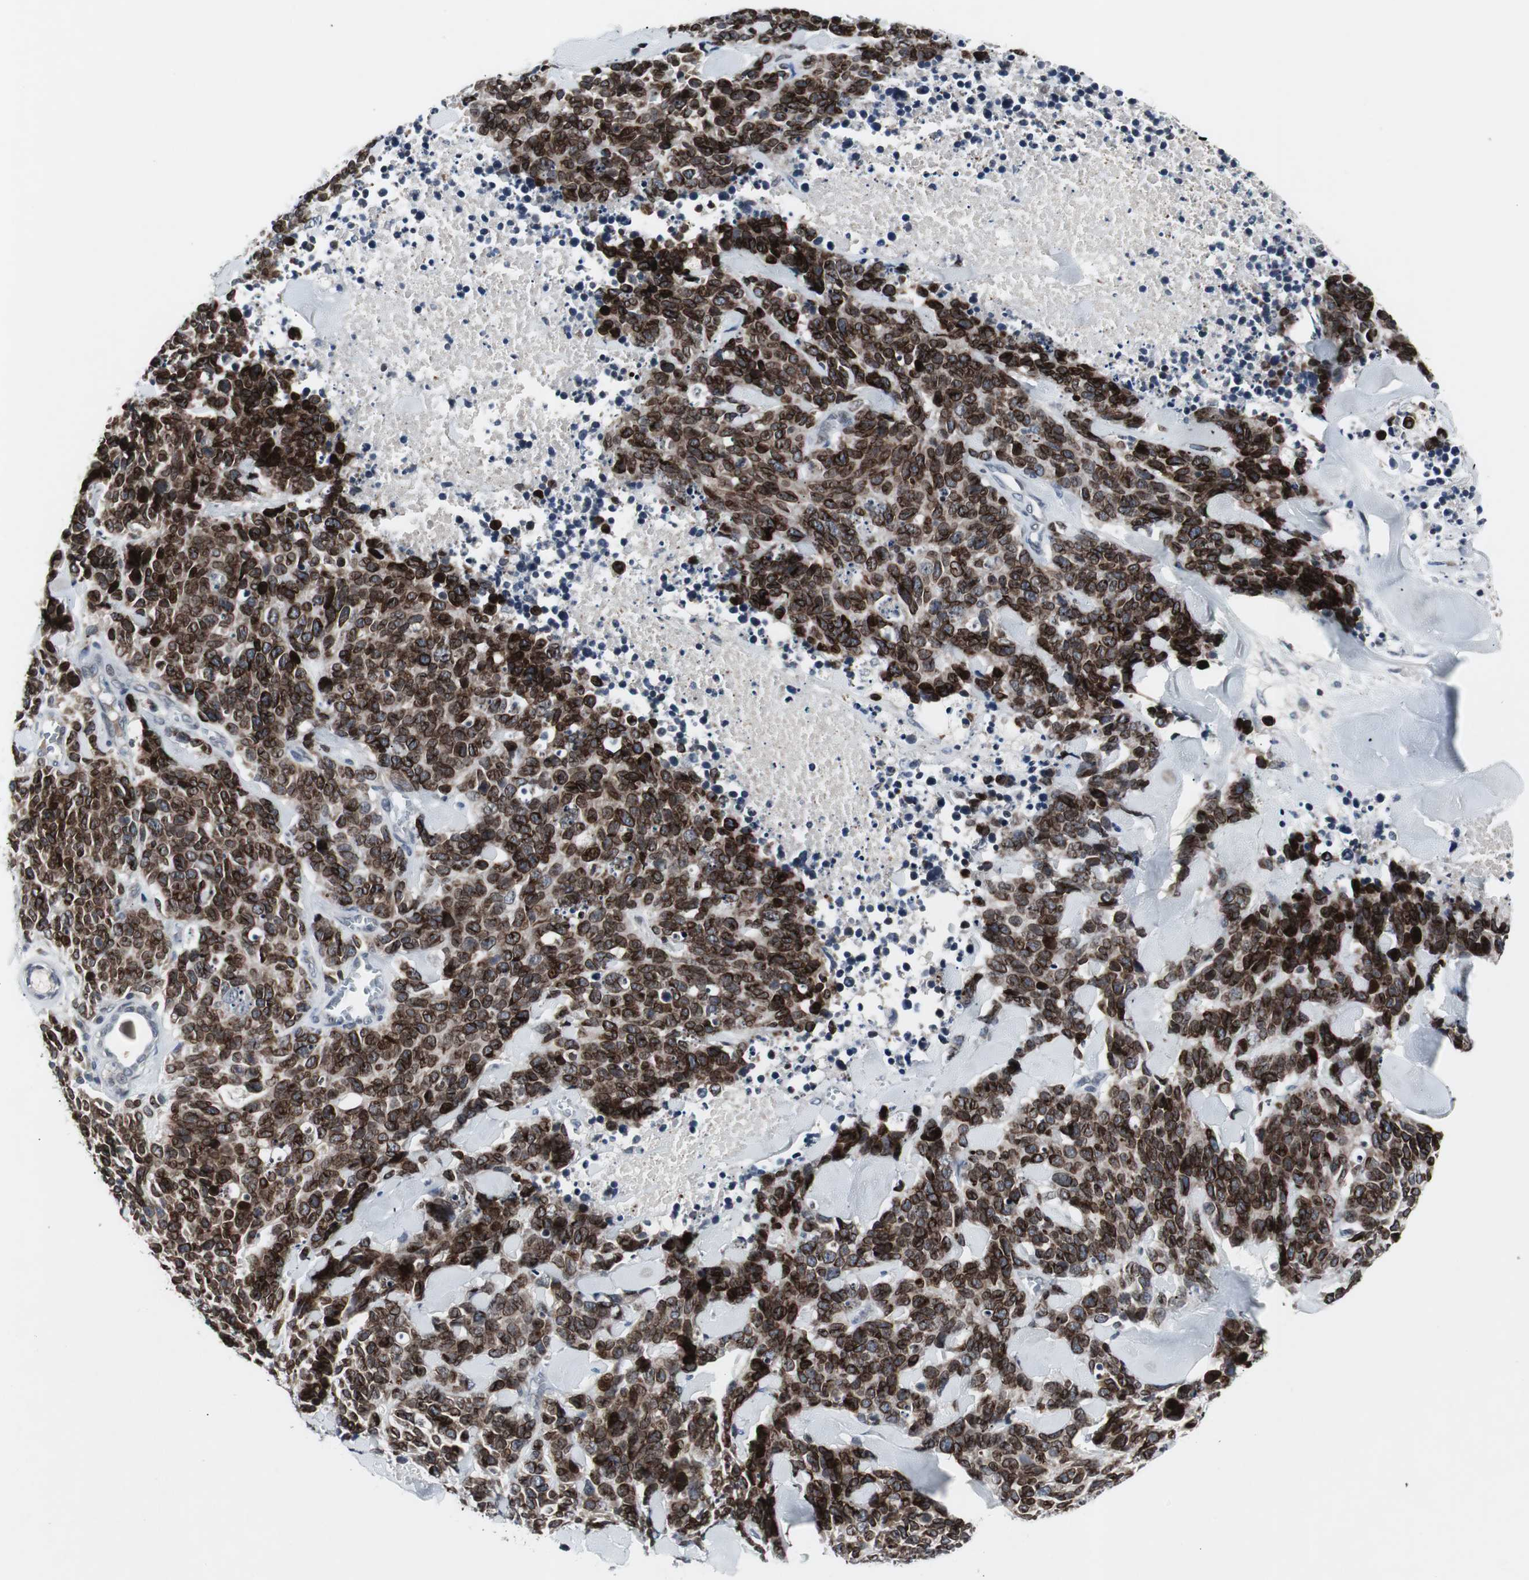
{"staining": {"intensity": "strong", "quantity": ">75%", "location": "cytoplasmic/membranous,nuclear"}, "tissue": "lung cancer", "cell_type": "Tumor cells", "image_type": "cancer", "snomed": [{"axis": "morphology", "description": "Neoplasm, malignant, NOS"}, {"axis": "topography", "description": "Lung"}], "caption": "Immunohistochemistry (IHC) staining of lung malignant neoplasm, which reveals high levels of strong cytoplasmic/membranous and nuclear staining in approximately >75% of tumor cells indicating strong cytoplasmic/membranous and nuclear protein expression. The staining was performed using DAB (3,3'-diaminobenzidine) (brown) for protein detection and nuclei were counterstained in hematoxylin (blue).", "gene": "ZNF396", "patient": {"sex": "female", "age": 58}}